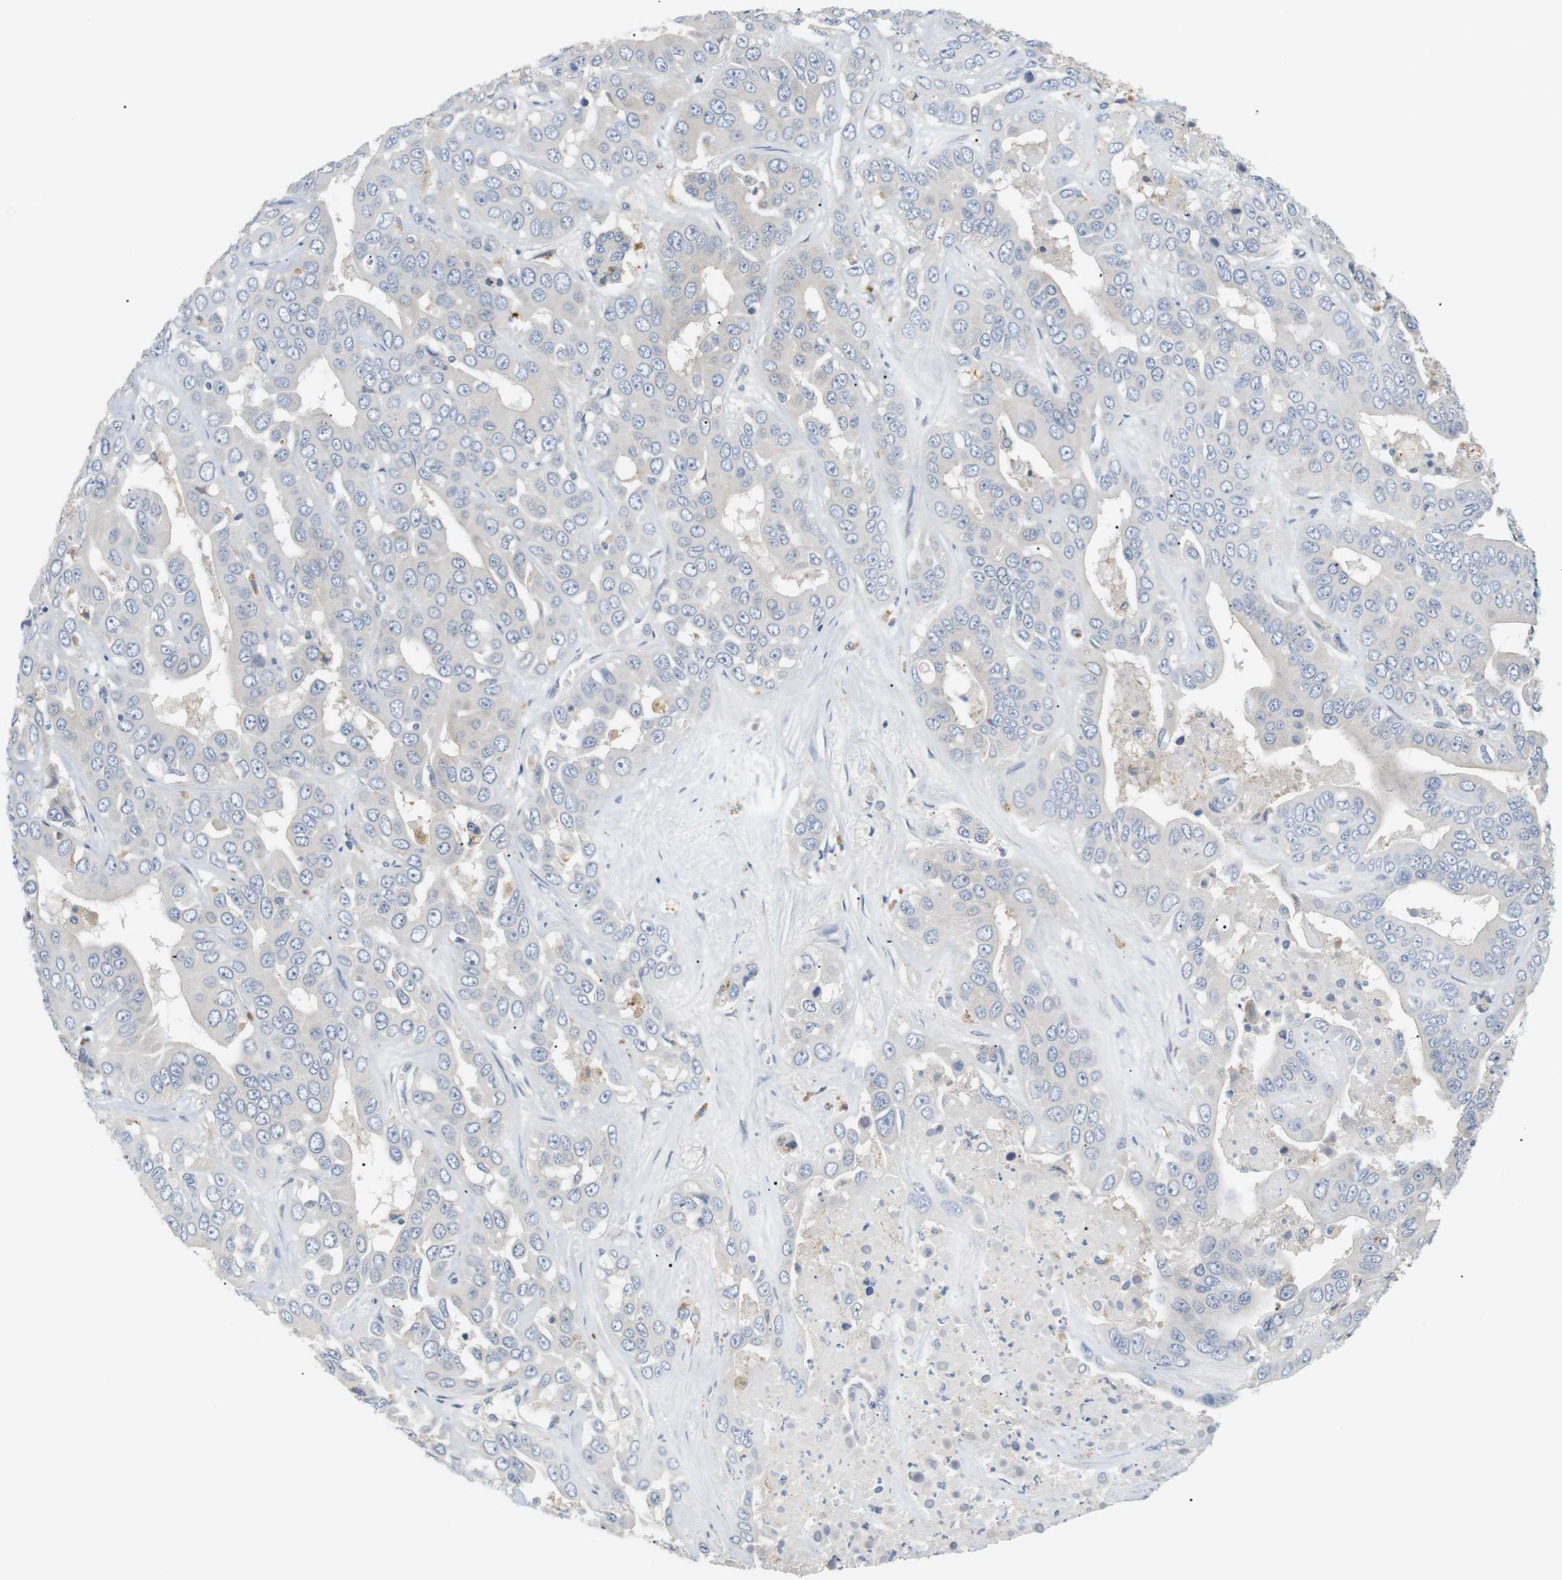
{"staining": {"intensity": "negative", "quantity": "none", "location": "none"}, "tissue": "liver cancer", "cell_type": "Tumor cells", "image_type": "cancer", "snomed": [{"axis": "morphology", "description": "Cholangiocarcinoma"}, {"axis": "topography", "description": "Liver"}], "caption": "Immunohistochemical staining of cholangiocarcinoma (liver) shows no significant expression in tumor cells. The staining is performed using DAB brown chromogen with nuclei counter-stained in using hematoxylin.", "gene": "EVA1C", "patient": {"sex": "female", "age": 52}}